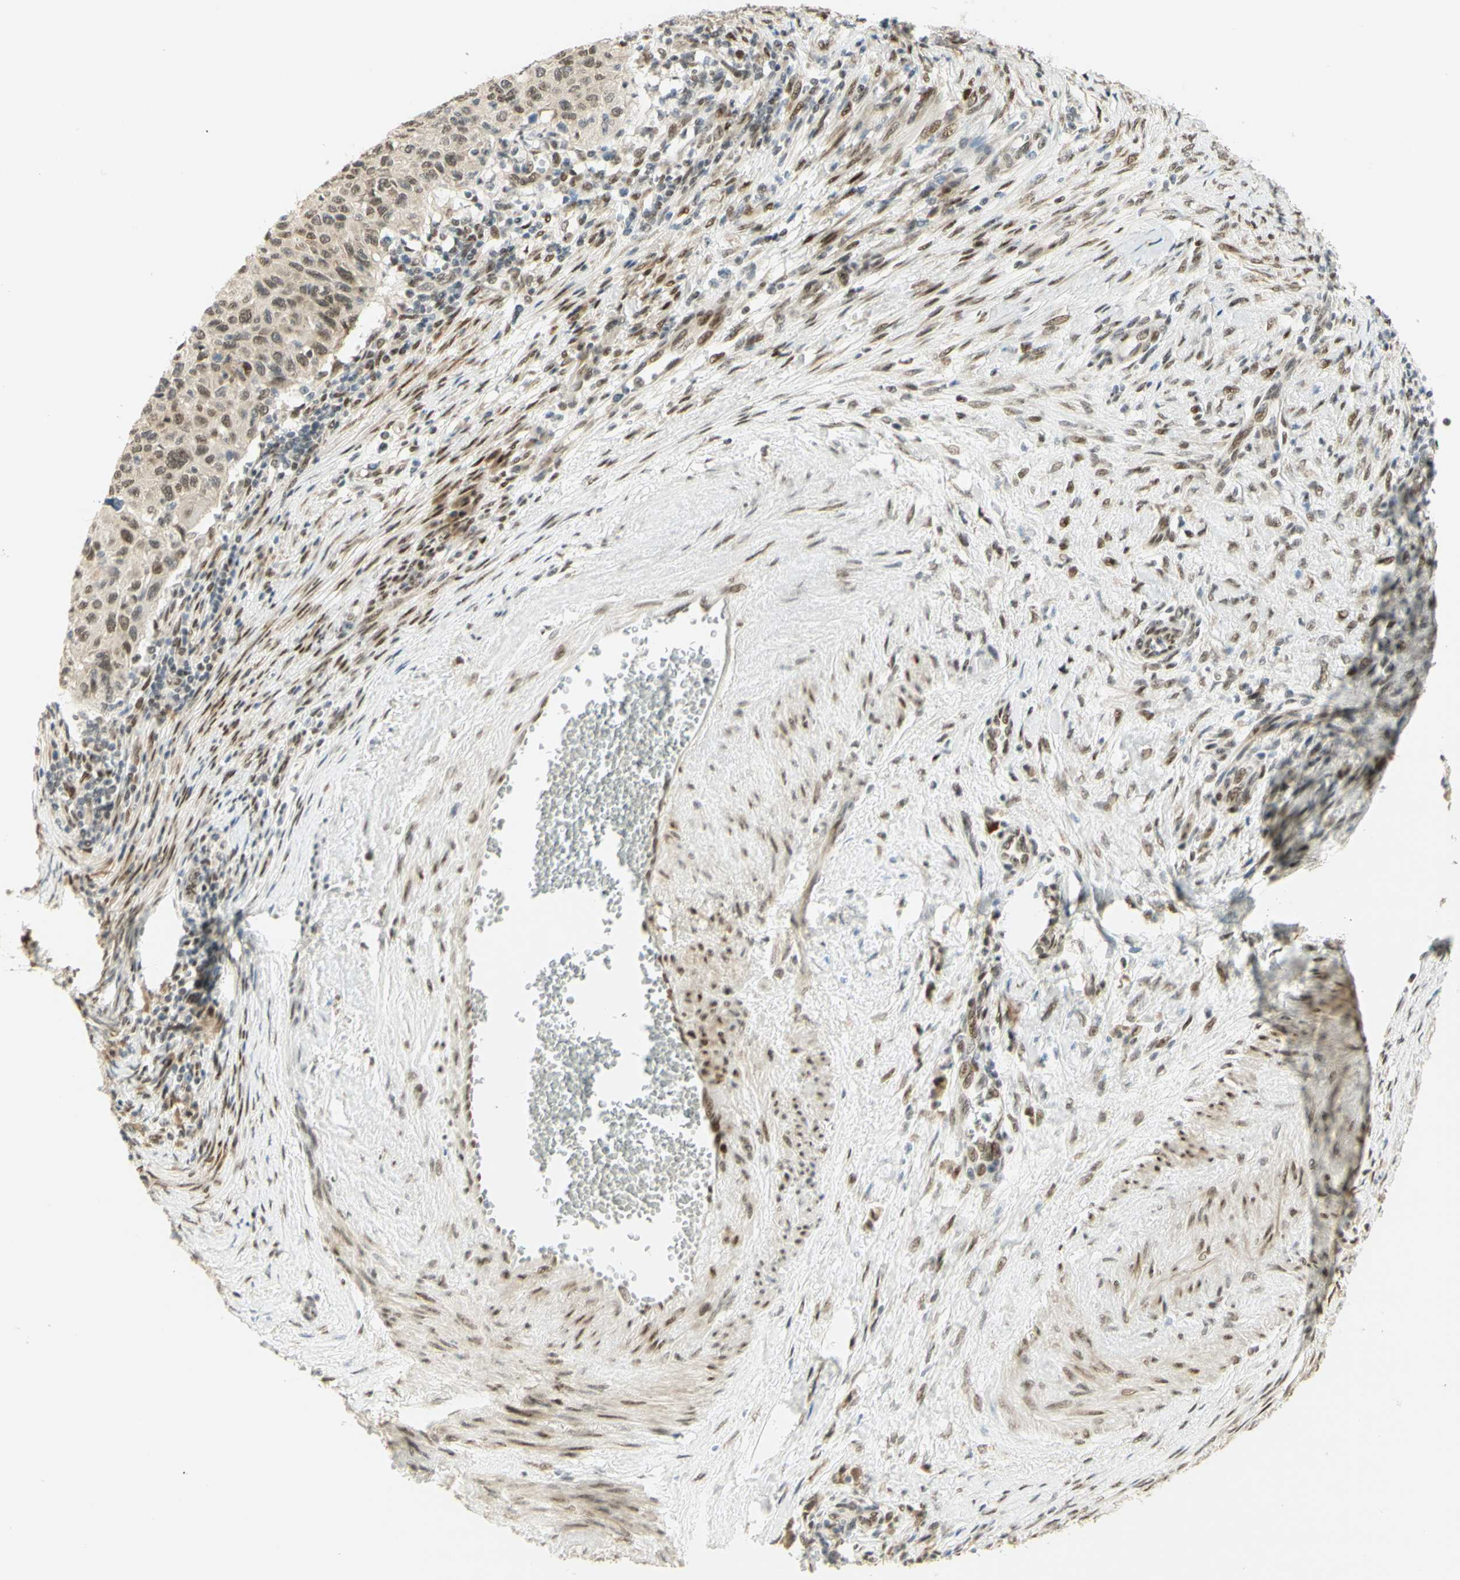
{"staining": {"intensity": "moderate", "quantity": ">75%", "location": "nuclear"}, "tissue": "cervical cancer", "cell_type": "Tumor cells", "image_type": "cancer", "snomed": [{"axis": "morphology", "description": "Squamous cell carcinoma, NOS"}, {"axis": "topography", "description": "Cervix"}], "caption": "Moderate nuclear positivity is seen in approximately >75% of tumor cells in cervical squamous cell carcinoma.", "gene": "DDX1", "patient": {"sex": "female", "age": 70}}